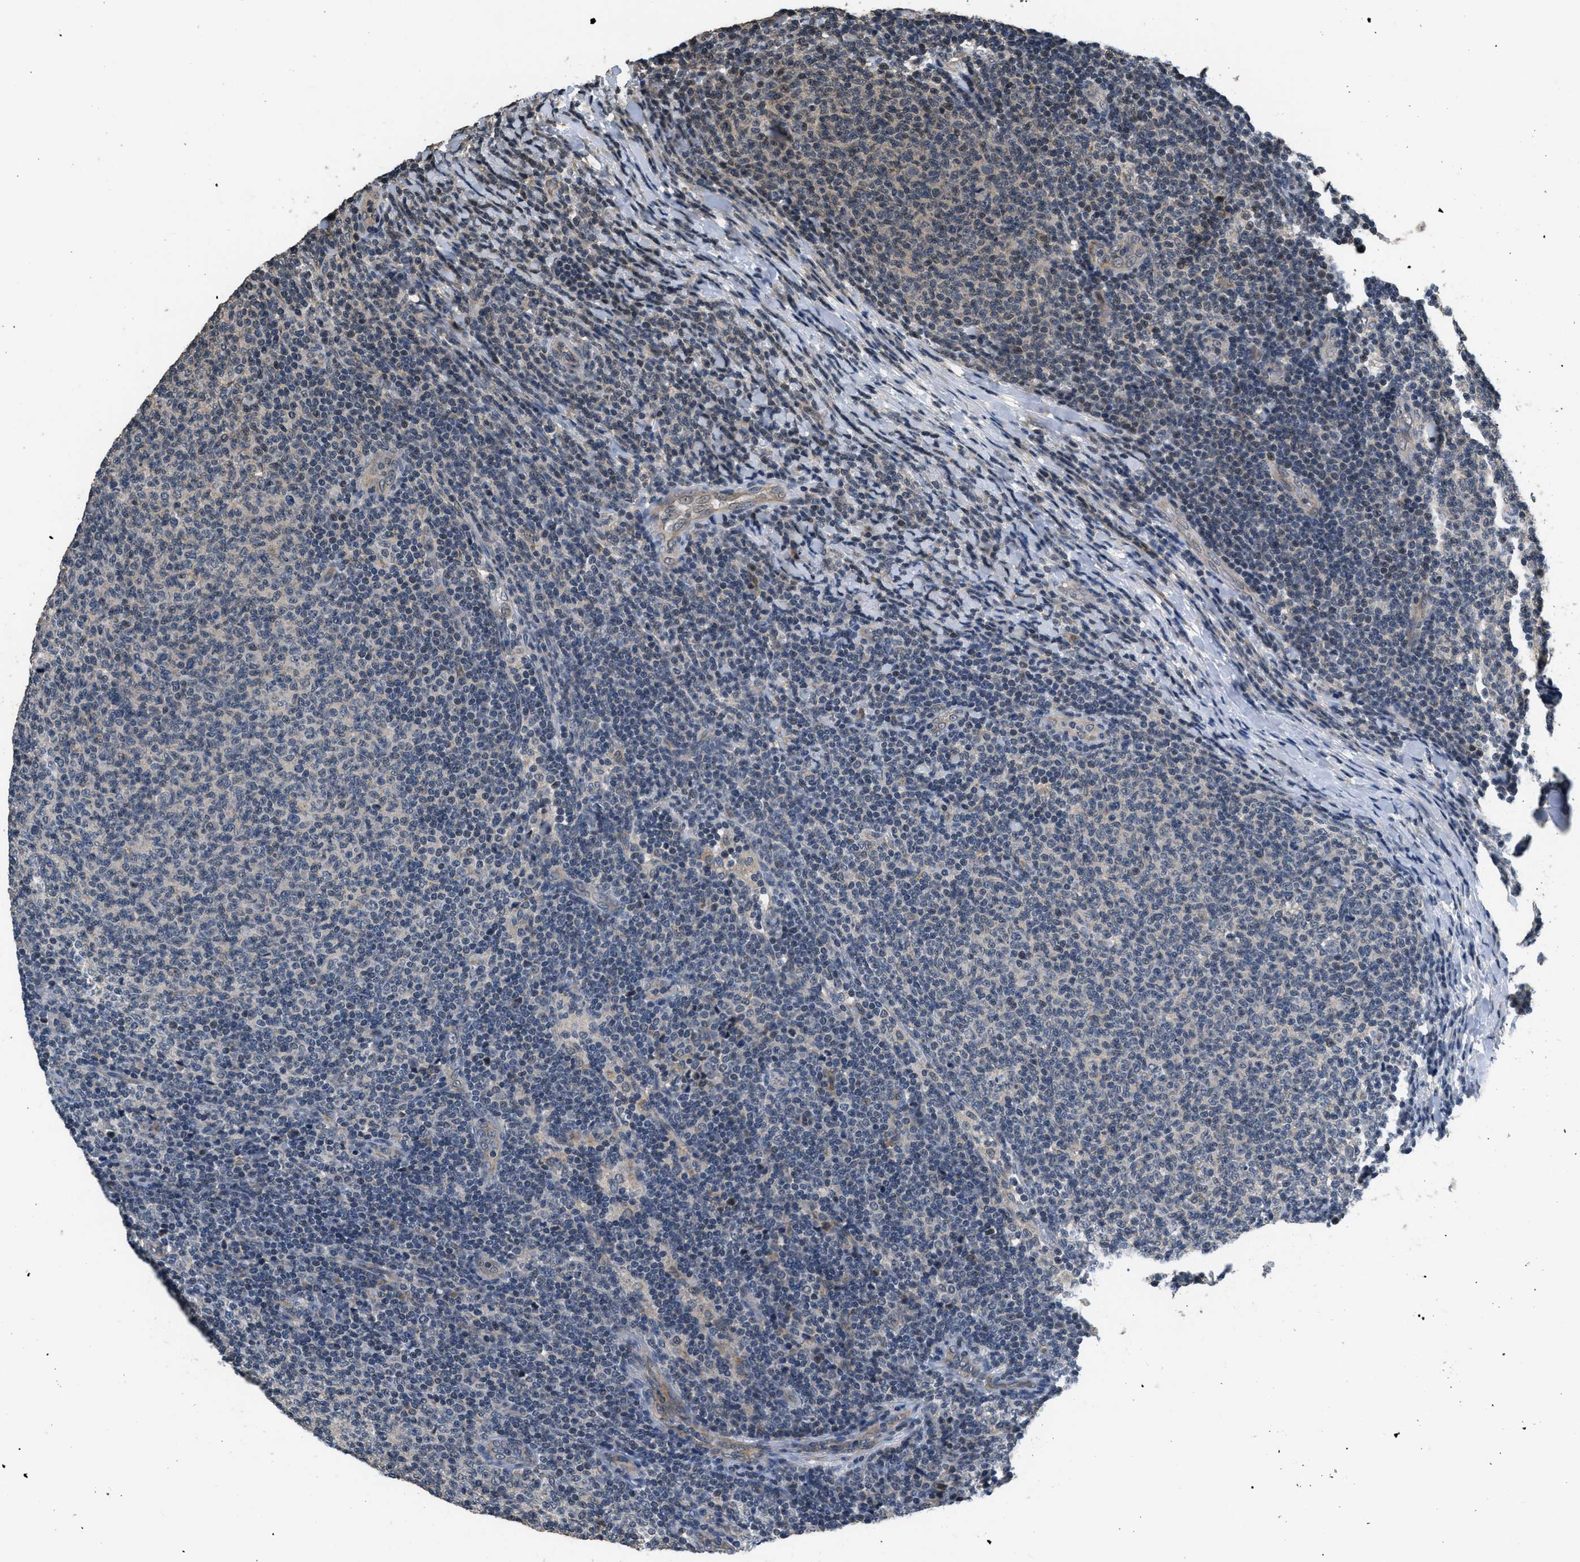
{"staining": {"intensity": "weak", "quantity": "<25%", "location": "nuclear"}, "tissue": "lymphoma", "cell_type": "Tumor cells", "image_type": "cancer", "snomed": [{"axis": "morphology", "description": "Malignant lymphoma, non-Hodgkin's type, Low grade"}, {"axis": "topography", "description": "Lymph node"}], "caption": "Immunohistochemistry (IHC) of human lymphoma reveals no staining in tumor cells.", "gene": "NAT1", "patient": {"sex": "male", "age": 66}}